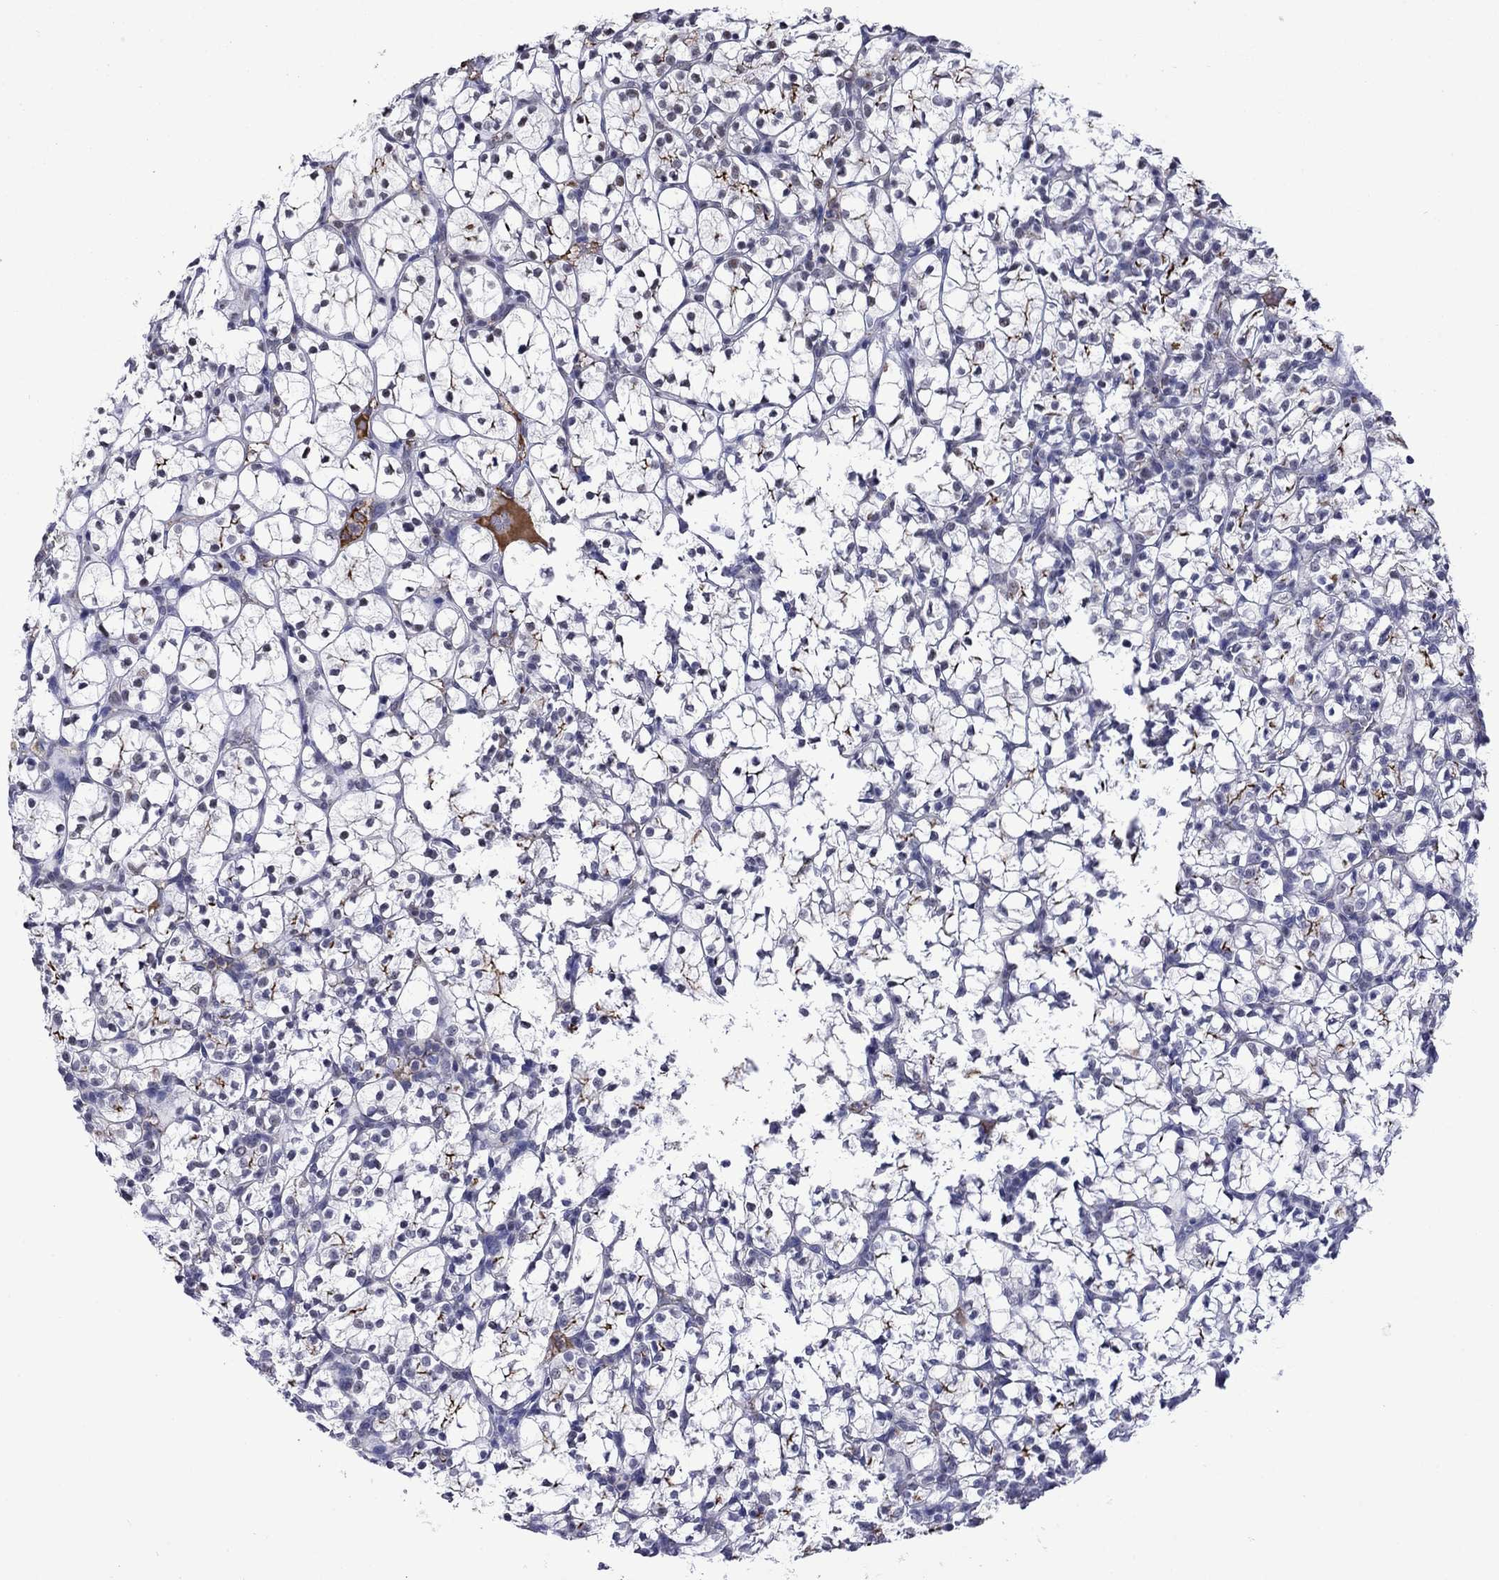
{"staining": {"intensity": "strong", "quantity": "<25%", "location": "cytoplasmic/membranous"}, "tissue": "renal cancer", "cell_type": "Tumor cells", "image_type": "cancer", "snomed": [{"axis": "morphology", "description": "Adenocarcinoma, NOS"}, {"axis": "topography", "description": "Kidney"}], "caption": "IHC image of neoplastic tissue: renal adenocarcinoma stained using IHC reveals medium levels of strong protein expression localized specifically in the cytoplasmic/membranous of tumor cells, appearing as a cytoplasmic/membranous brown color.", "gene": "APOA2", "patient": {"sex": "female", "age": 89}}